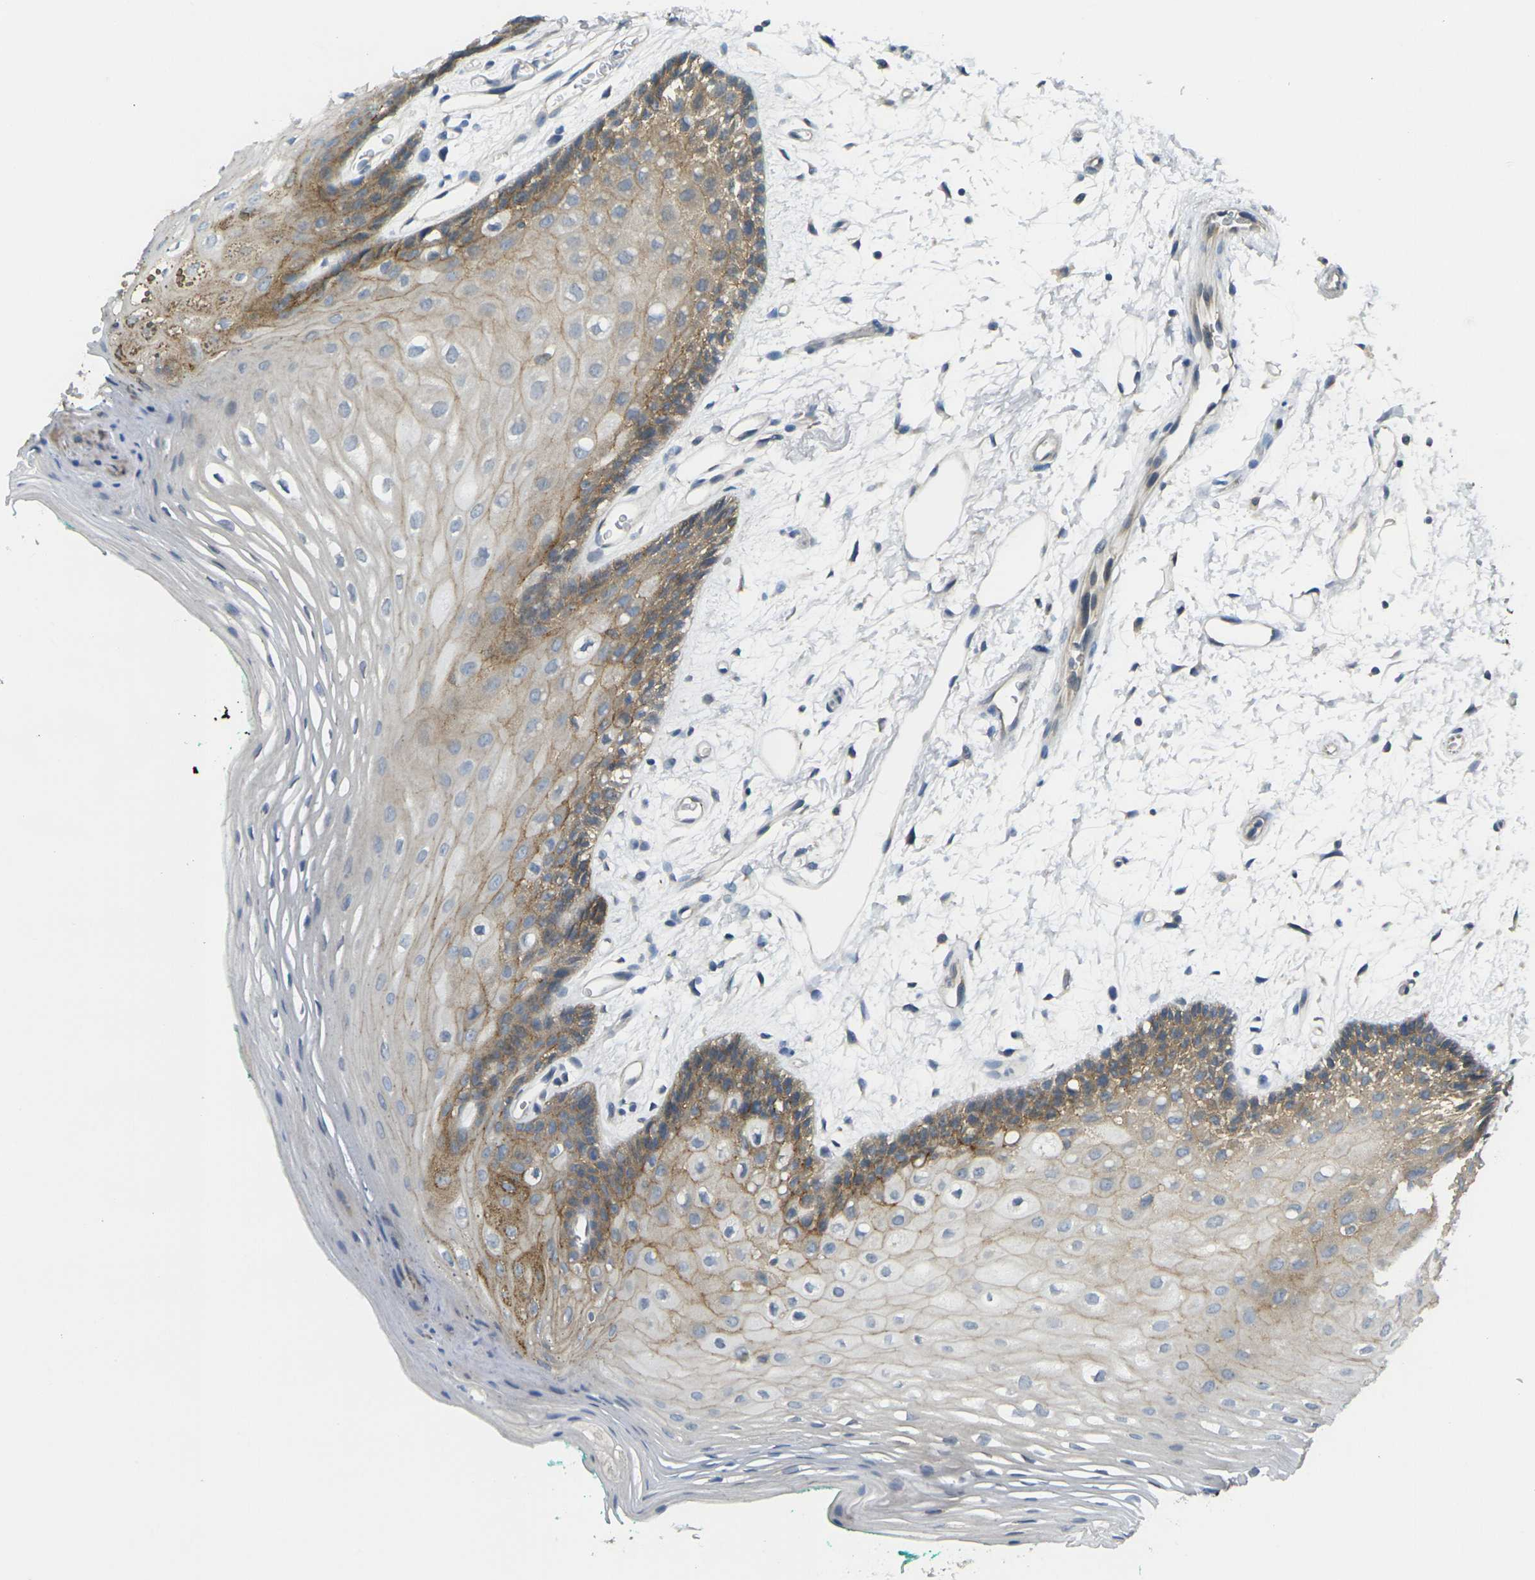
{"staining": {"intensity": "moderate", "quantity": "<25%", "location": "cytoplasmic/membranous"}, "tissue": "oral mucosa", "cell_type": "Squamous epithelial cells", "image_type": "normal", "snomed": [{"axis": "morphology", "description": "Normal tissue, NOS"}, {"axis": "topography", "description": "Skeletal muscle"}, {"axis": "topography", "description": "Oral tissue"}, {"axis": "topography", "description": "Peripheral nerve tissue"}], "caption": "A brown stain highlights moderate cytoplasmic/membranous expression of a protein in squamous epithelial cells of normal human oral mucosa. The staining was performed using DAB (3,3'-diaminobenzidine) to visualize the protein expression in brown, while the nuclei were stained in blue with hematoxylin (Magnification: 20x).", "gene": "RHBDD1", "patient": {"sex": "female", "age": 84}}